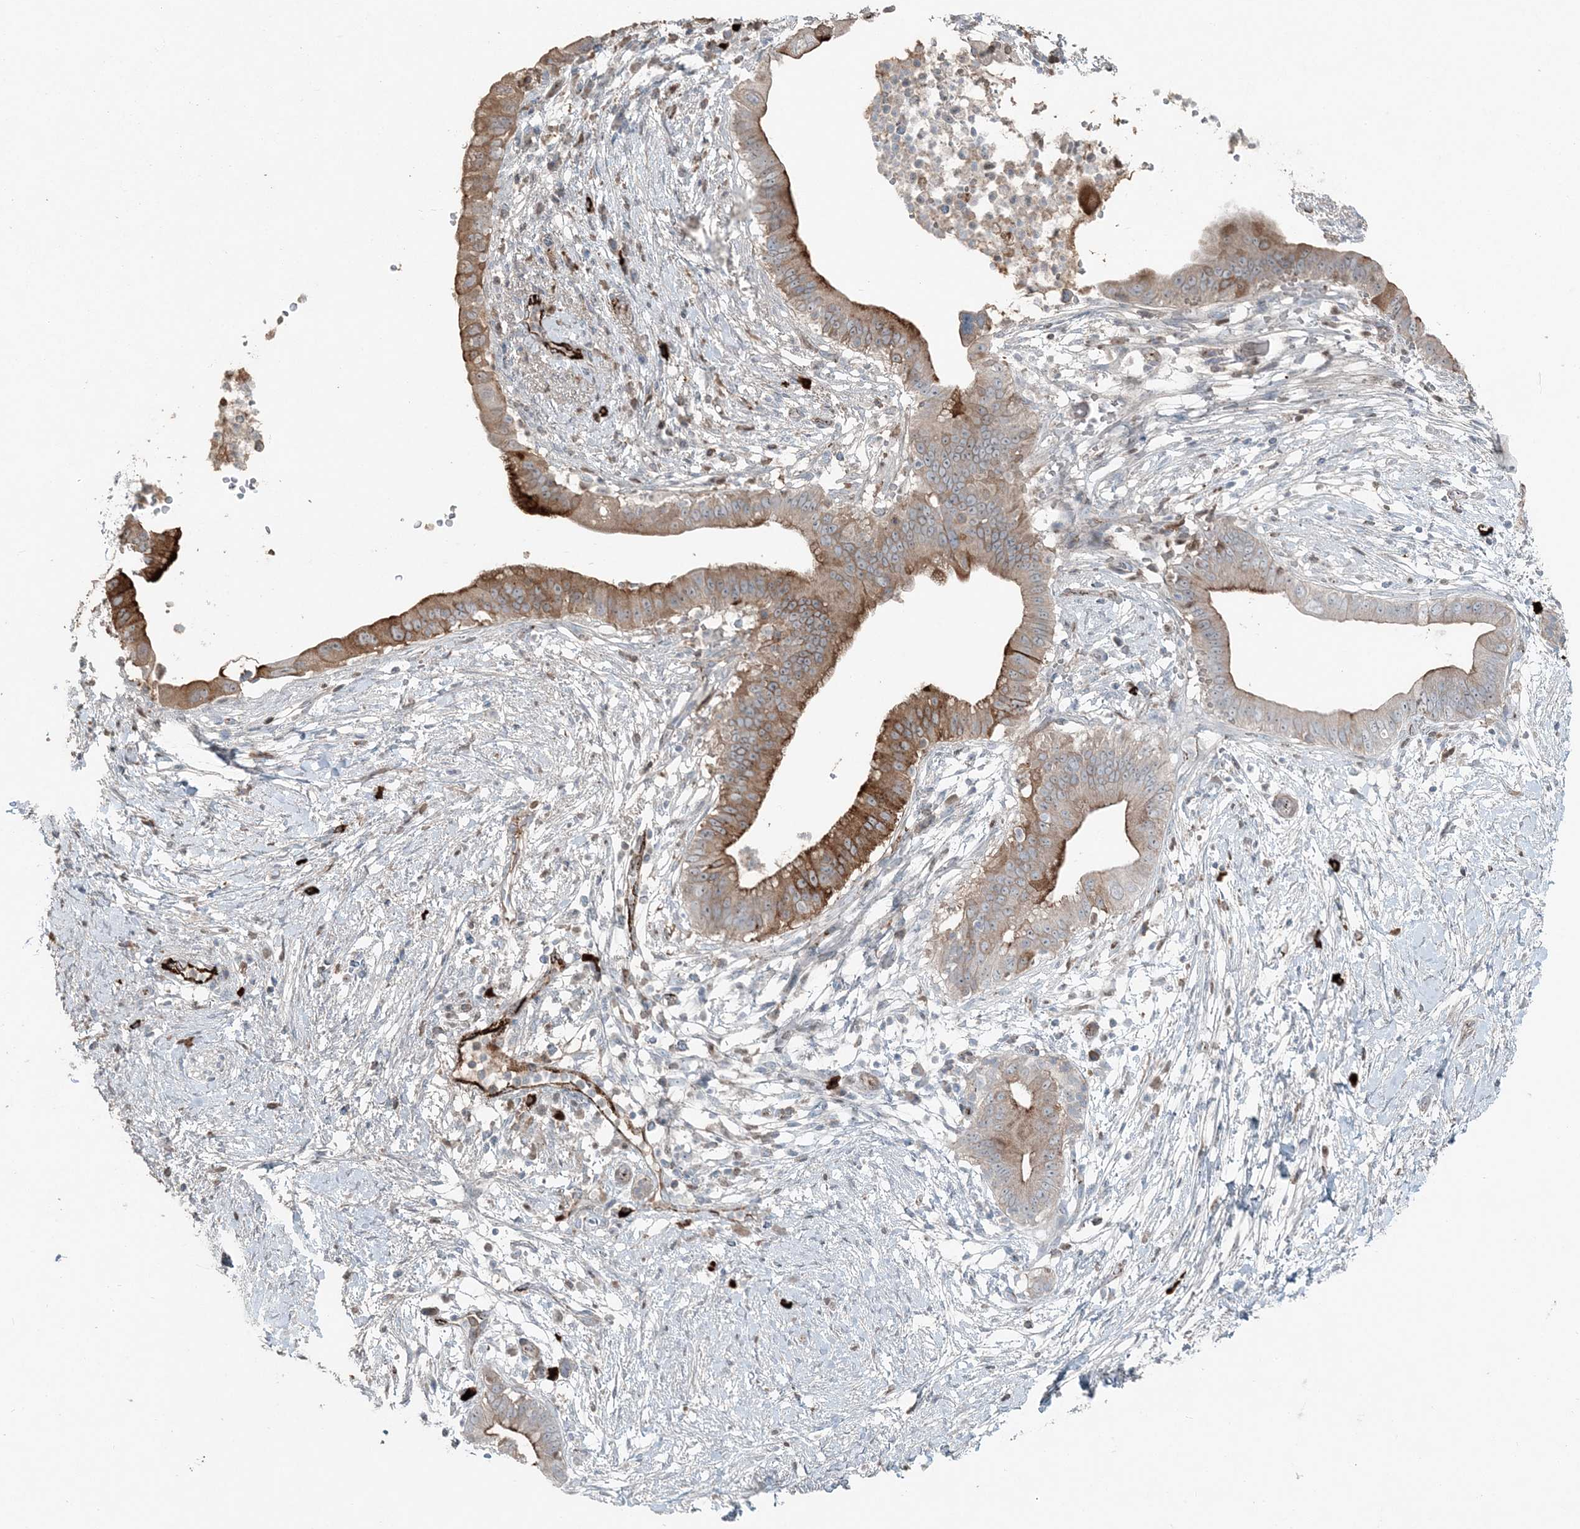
{"staining": {"intensity": "moderate", "quantity": "25%-75%", "location": "cytoplasmic/membranous"}, "tissue": "pancreatic cancer", "cell_type": "Tumor cells", "image_type": "cancer", "snomed": [{"axis": "morphology", "description": "Adenocarcinoma, NOS"}, {"axis": "topography", "description": "Pancreas"}], "caption": "Pancreatic cancer stained with a protein marker reveals moderate staining in tumor cells.", "gene": "ELOVL7", "patient": {"sex": "male", "age": 68}}